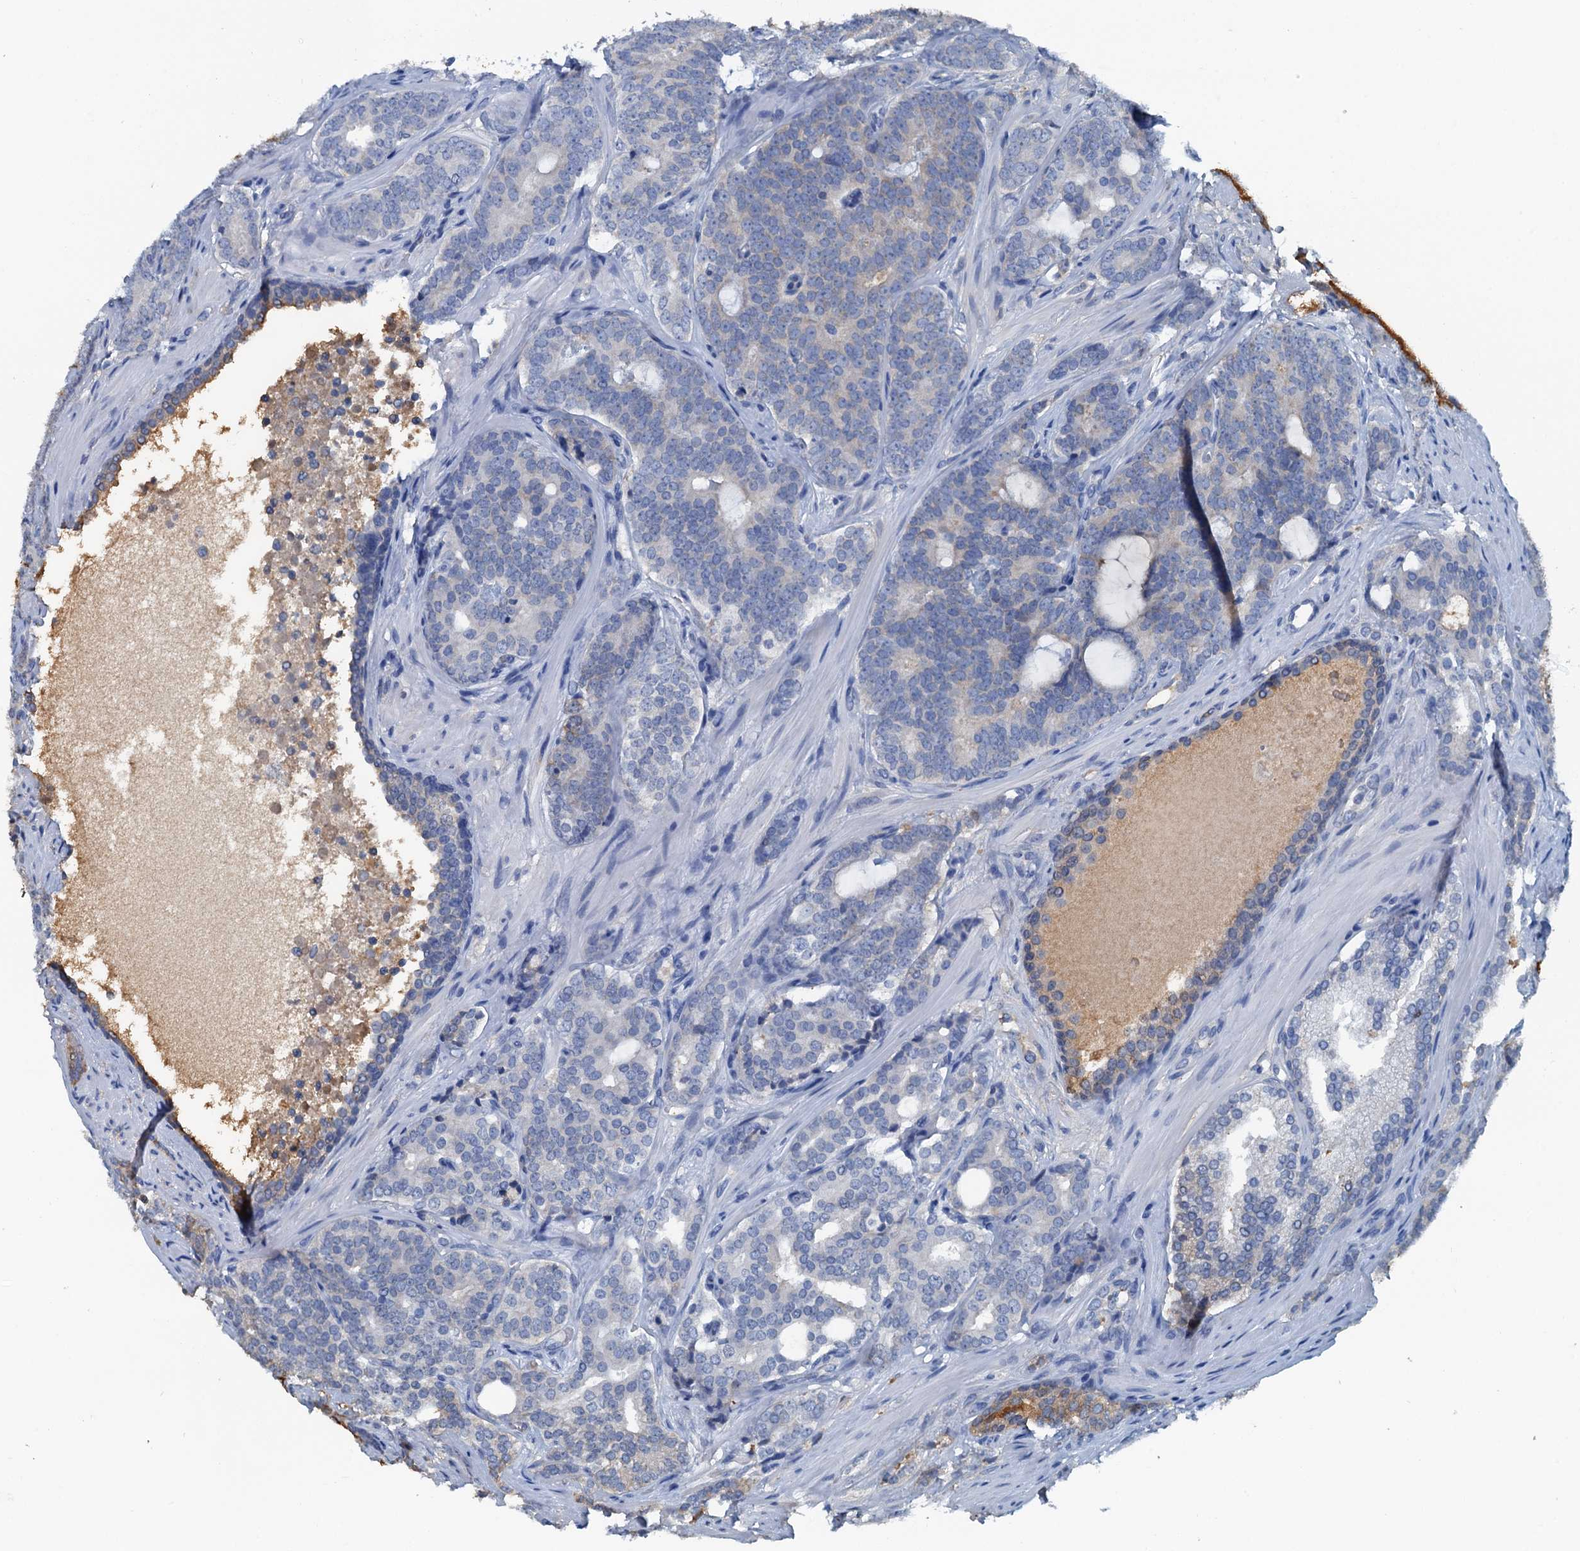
{"staining": {"intensity": "negative", "quantity": "none", "location": "none"}, "tissue": "prostate cancer", "cell_type": "Tumor cells", "image_type": "cancer", "snomed": [{"axis": "morphology", "description": "Adenocarcinoma, High grade"}, {"axis": "topography", "description": "Prostate"}], "caption": "The micrograph displays no staining of tumor cells in prostate cancer (adenocarcinoma (high-grade)).", "gene": "LSM14B", "patient": {"sex": "male", "age": 63}}